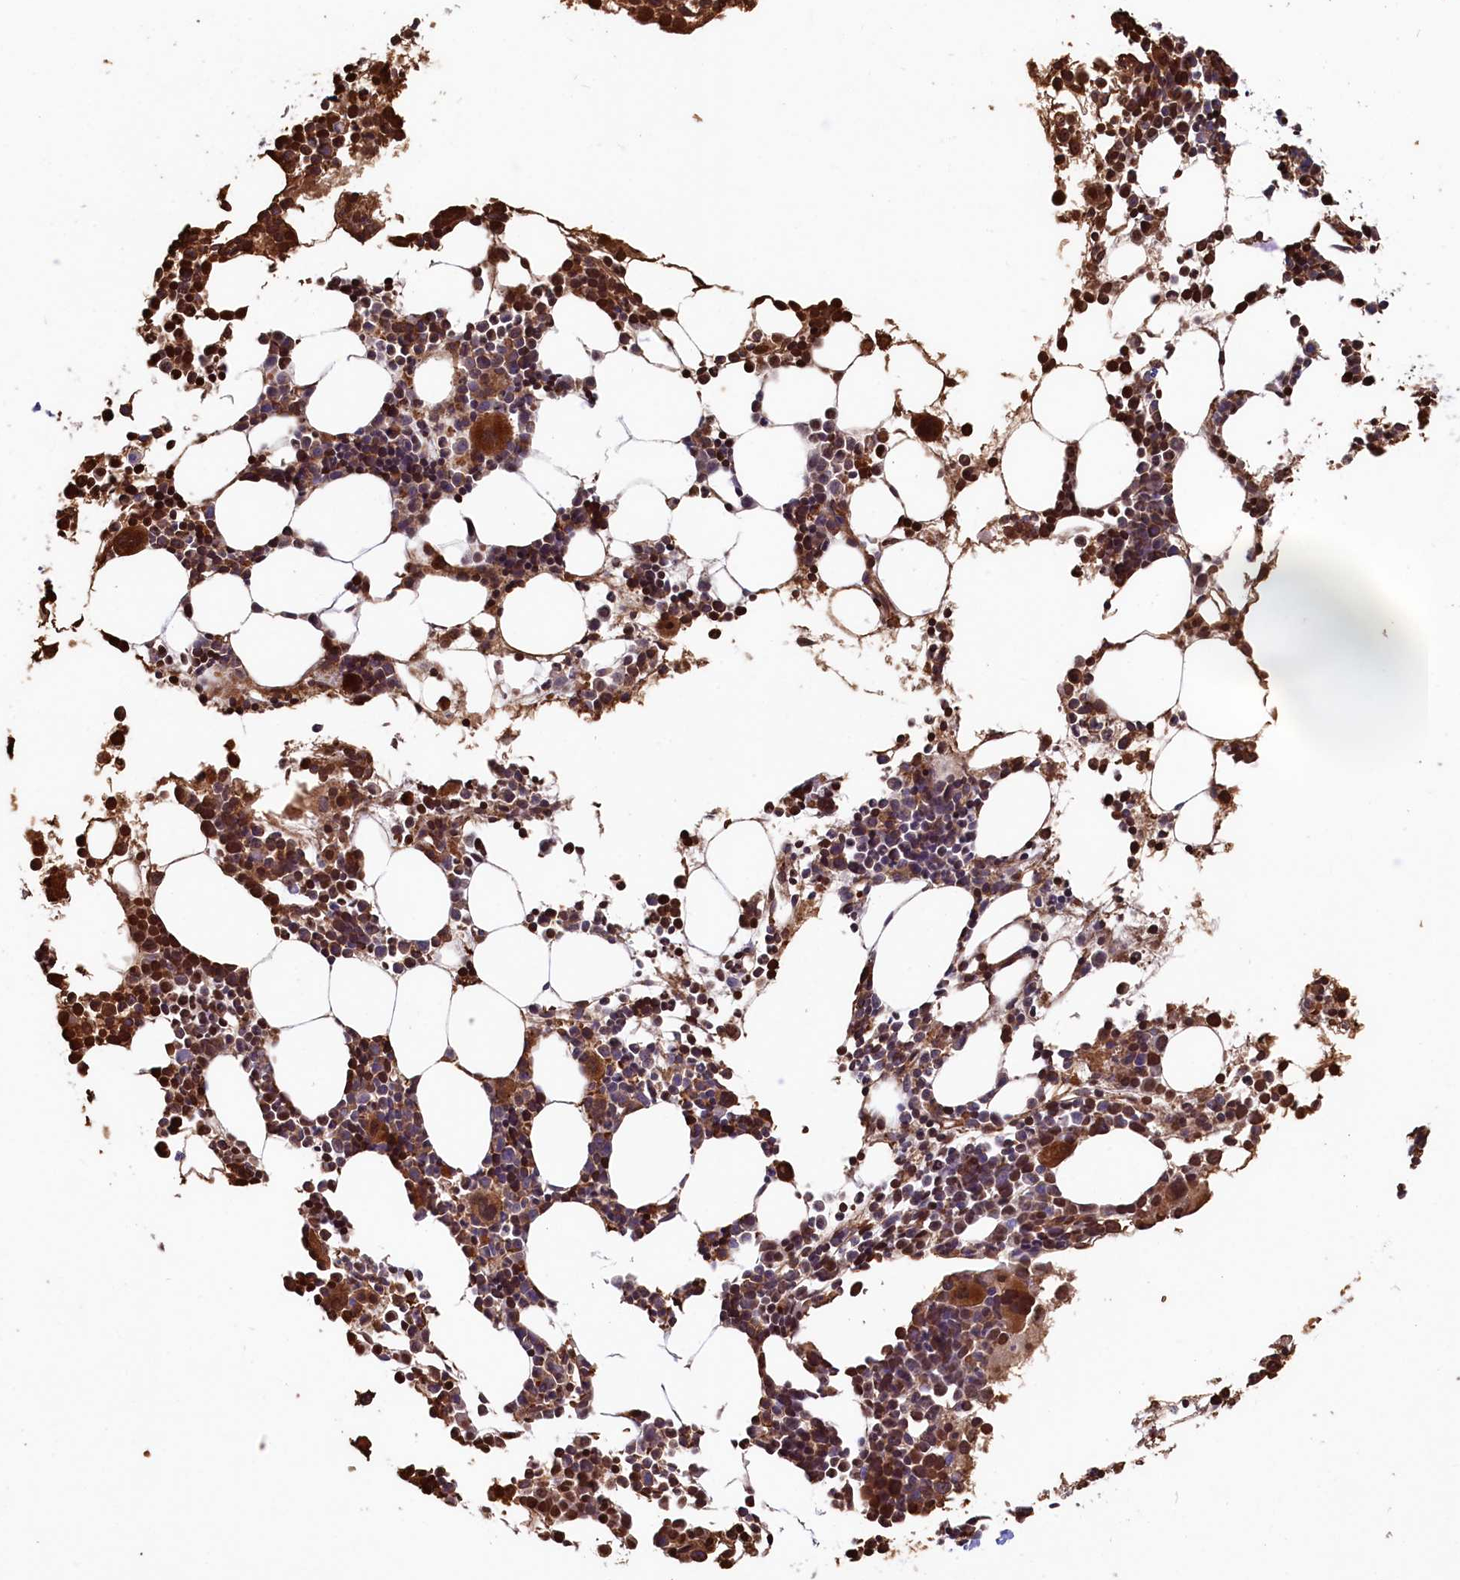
{"staining": {"intensity": "strong", "quantity": ">75%", "location": "cytoplasmic/membranous"}, "tissue": "bone marrow", "cell_type": "Hematopoietic cells", "image_type": "normal", "snomed": [{"axis": "morphology", "description": "Normal tissue, NOS"}, {"axis": "topography", "description": "Bone marrow"}], "caption": "Protein expression analysis of normal human bone marrow reveals strong cytoplasmic/membranous positivity in about >75% of hematopoietic cells. The protein is shown in brown color, while the nuclei are stained blue.", "gene": "TNKS1BP1", "patient": {"sex": "female", "age": 89}}